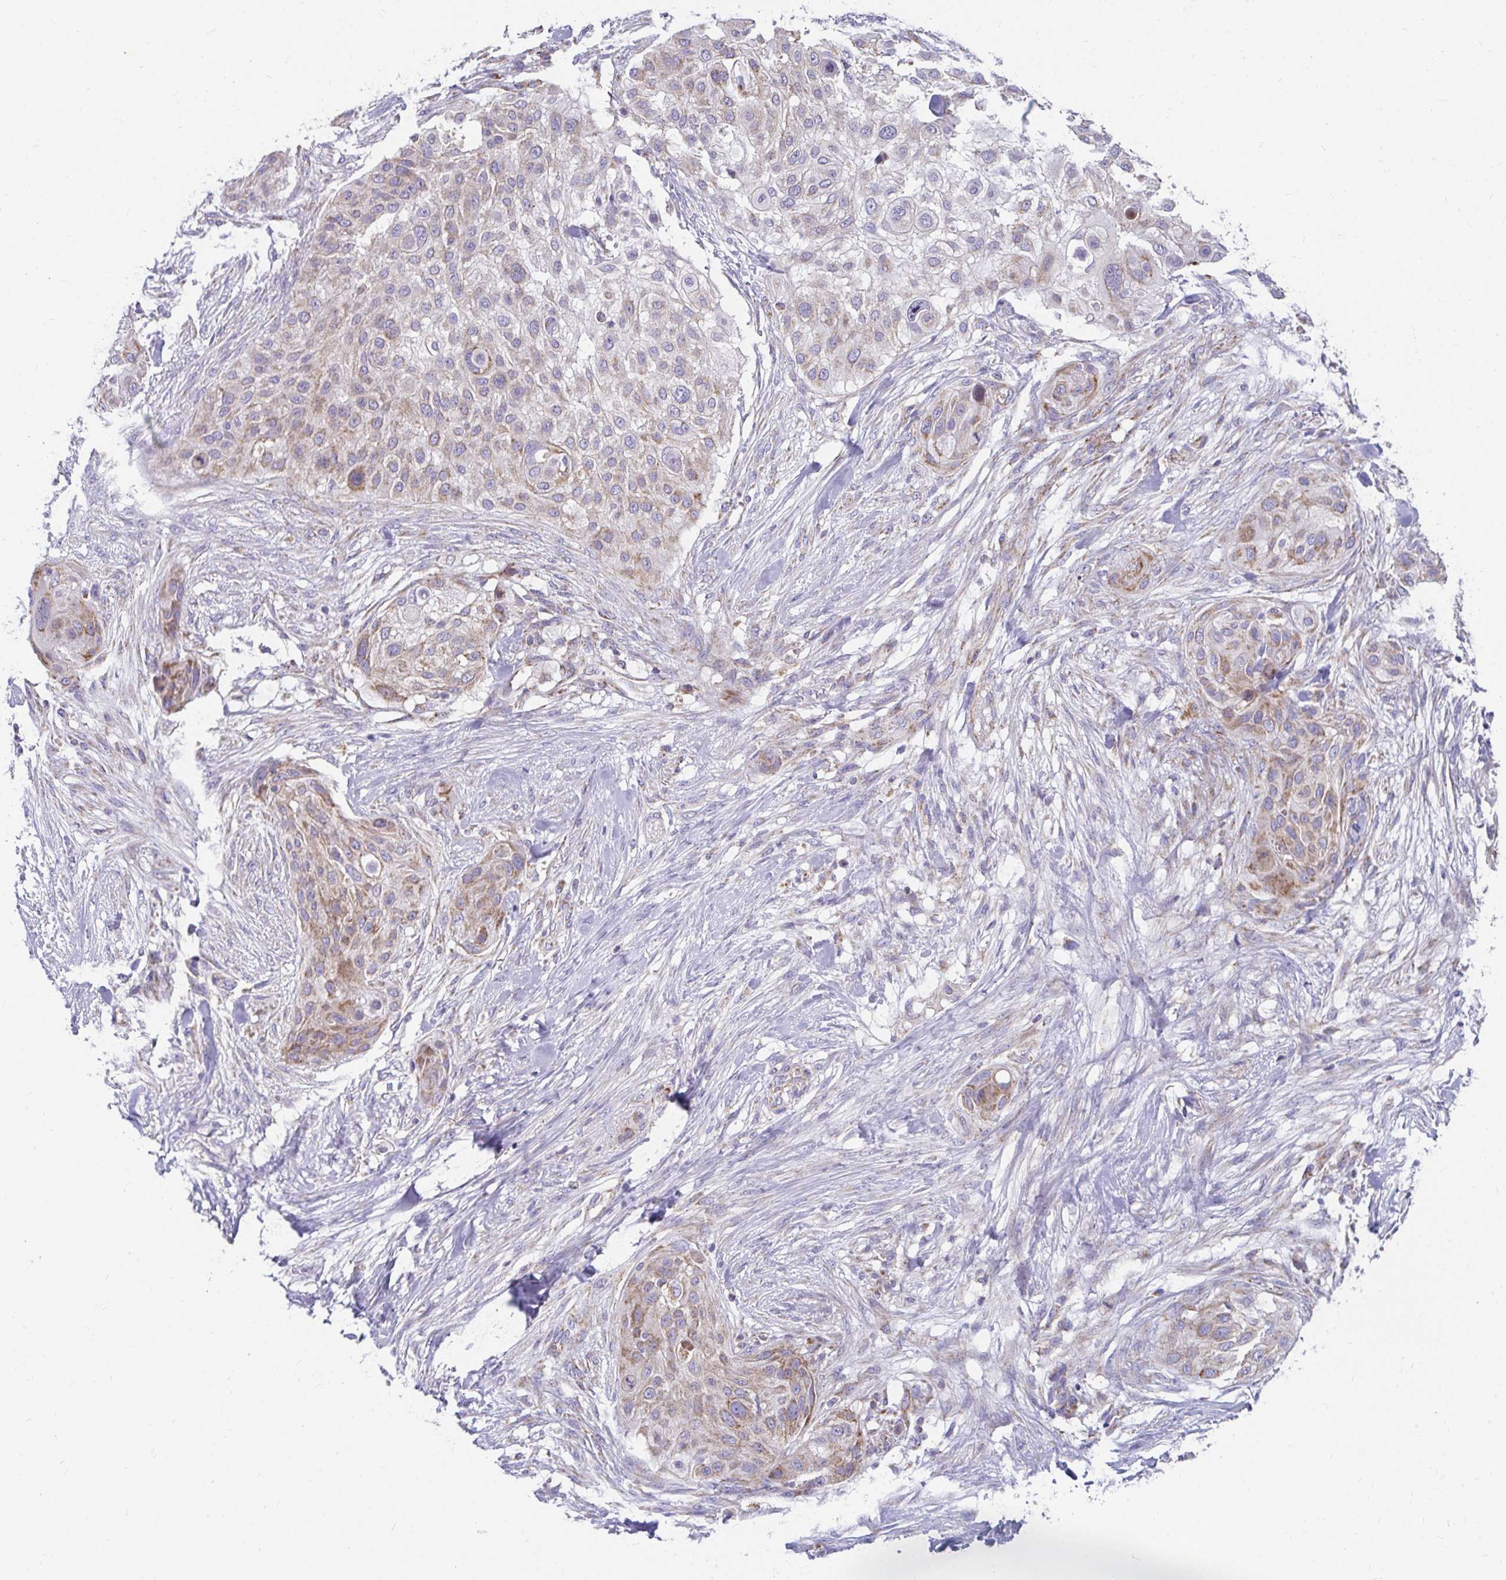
{"staining": {"intensity": "weak", "quantity": "25%-75%", "location": "cytoplasmic/membranous"}, "tissue": "skin cancer", "cell_type": "Tumor cells", "image_type": "cancer", "snomed": [{"axis": "morphology", "description": "Squamous cell carcinoma, NOS"}, {"axis": "topography", "description": "Skin"}], "caption": "Skin squamous cell carcinoma tissue reveals weak cytoplasmic/membranous positivity in about 25%-75% of tumor cells, visualized by immunohistochemistry.", "gene": "EXOC5", "patient": {"sex": "female", "age": 87}}